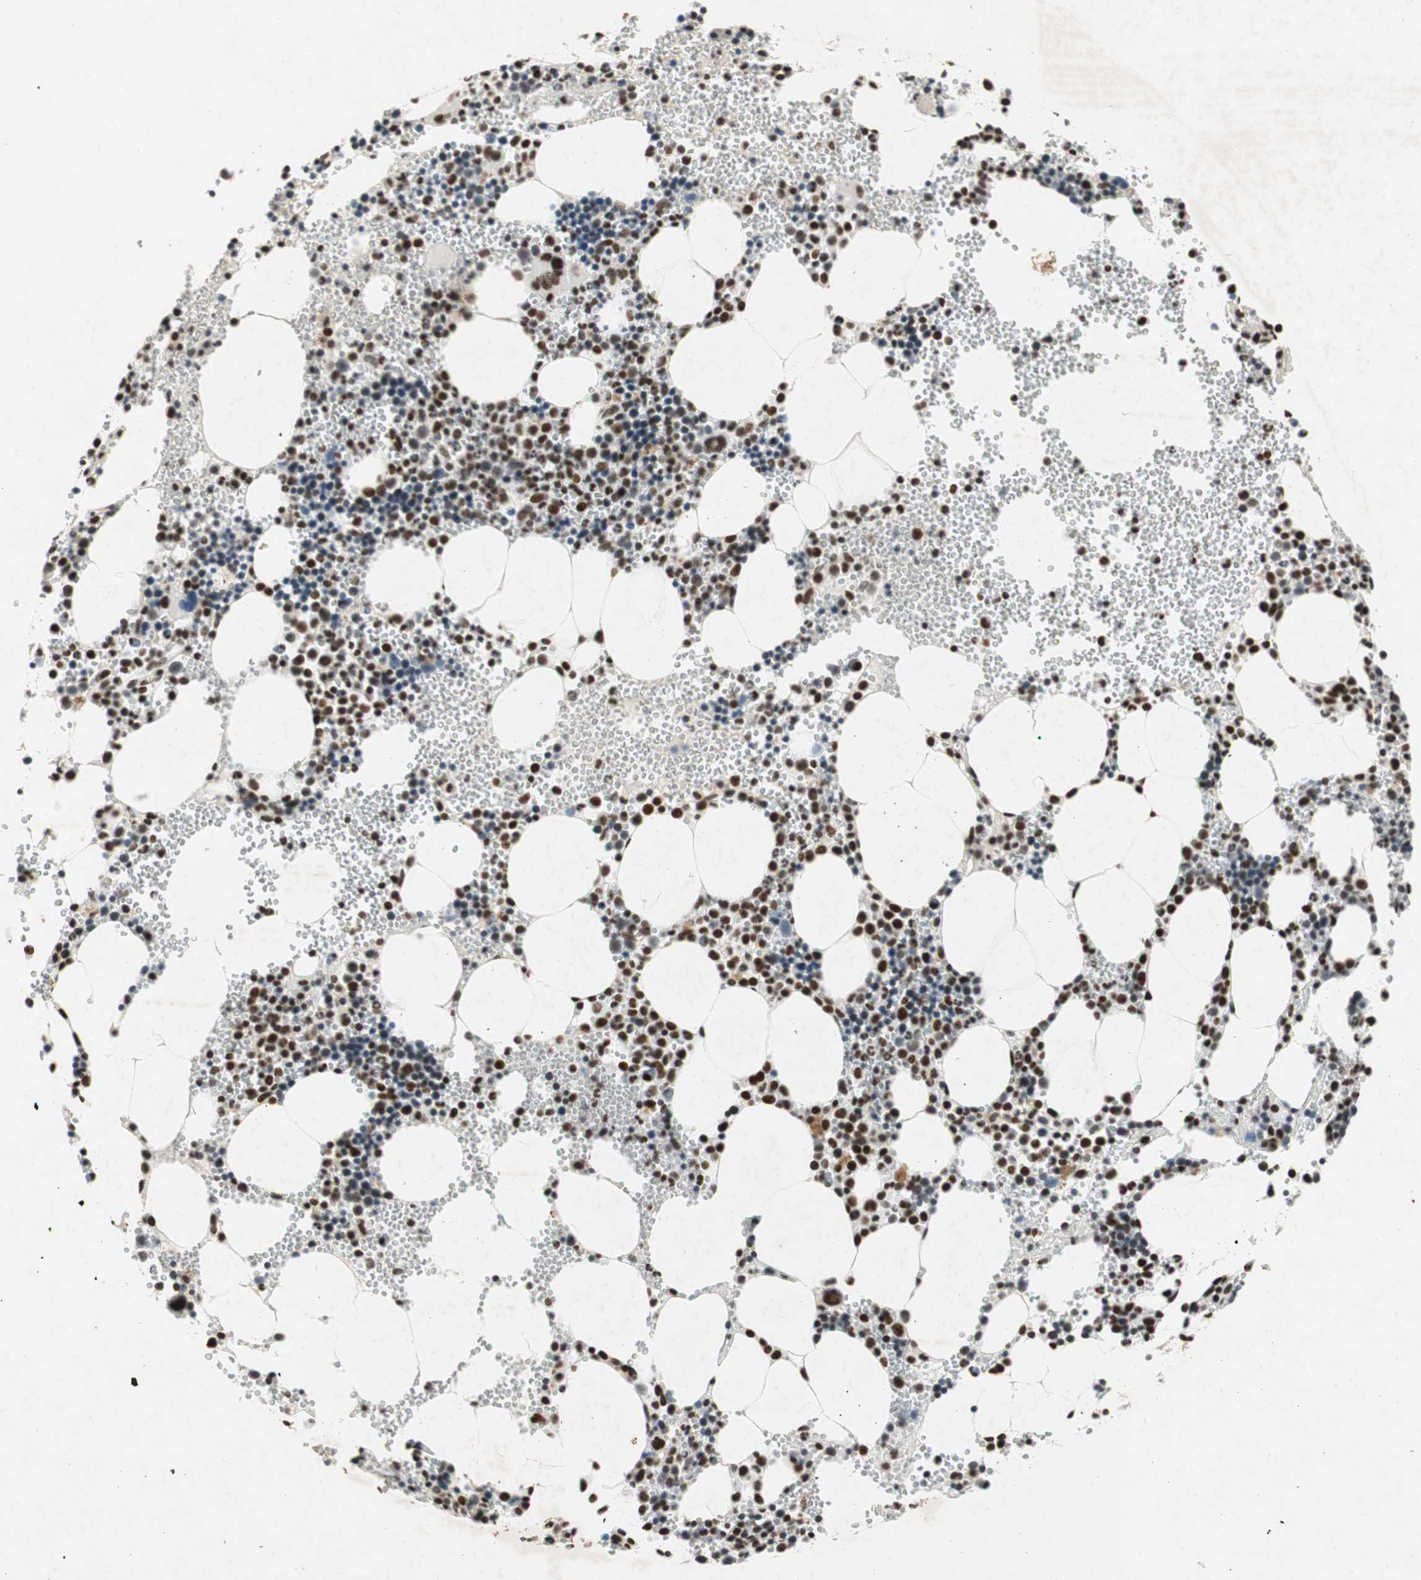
{"staining": {"intensity": "strong", "quantity": "25%-75%", "location": "nuclear"}, "tissue": "bone marrow", "cell_type": "Hematopoietic cells", "image_type": "normal", "snomed": [{"axis": "morphology", "description": "Normal tissue, NOS"}, {"axis": "morphology", "description": "Inflammation, NOS"}, {"axis": "topography", "description": "Bone marrow"}], "caption": "IHC image of unremarkable human bone marrow stained for a protein (brown), which demonstrates high levels of strong nuclear expression in about 25%-75% of hematopoietic cells.", "gene": "NCBP3", "patient": {"sex": "male", "age": 42}}